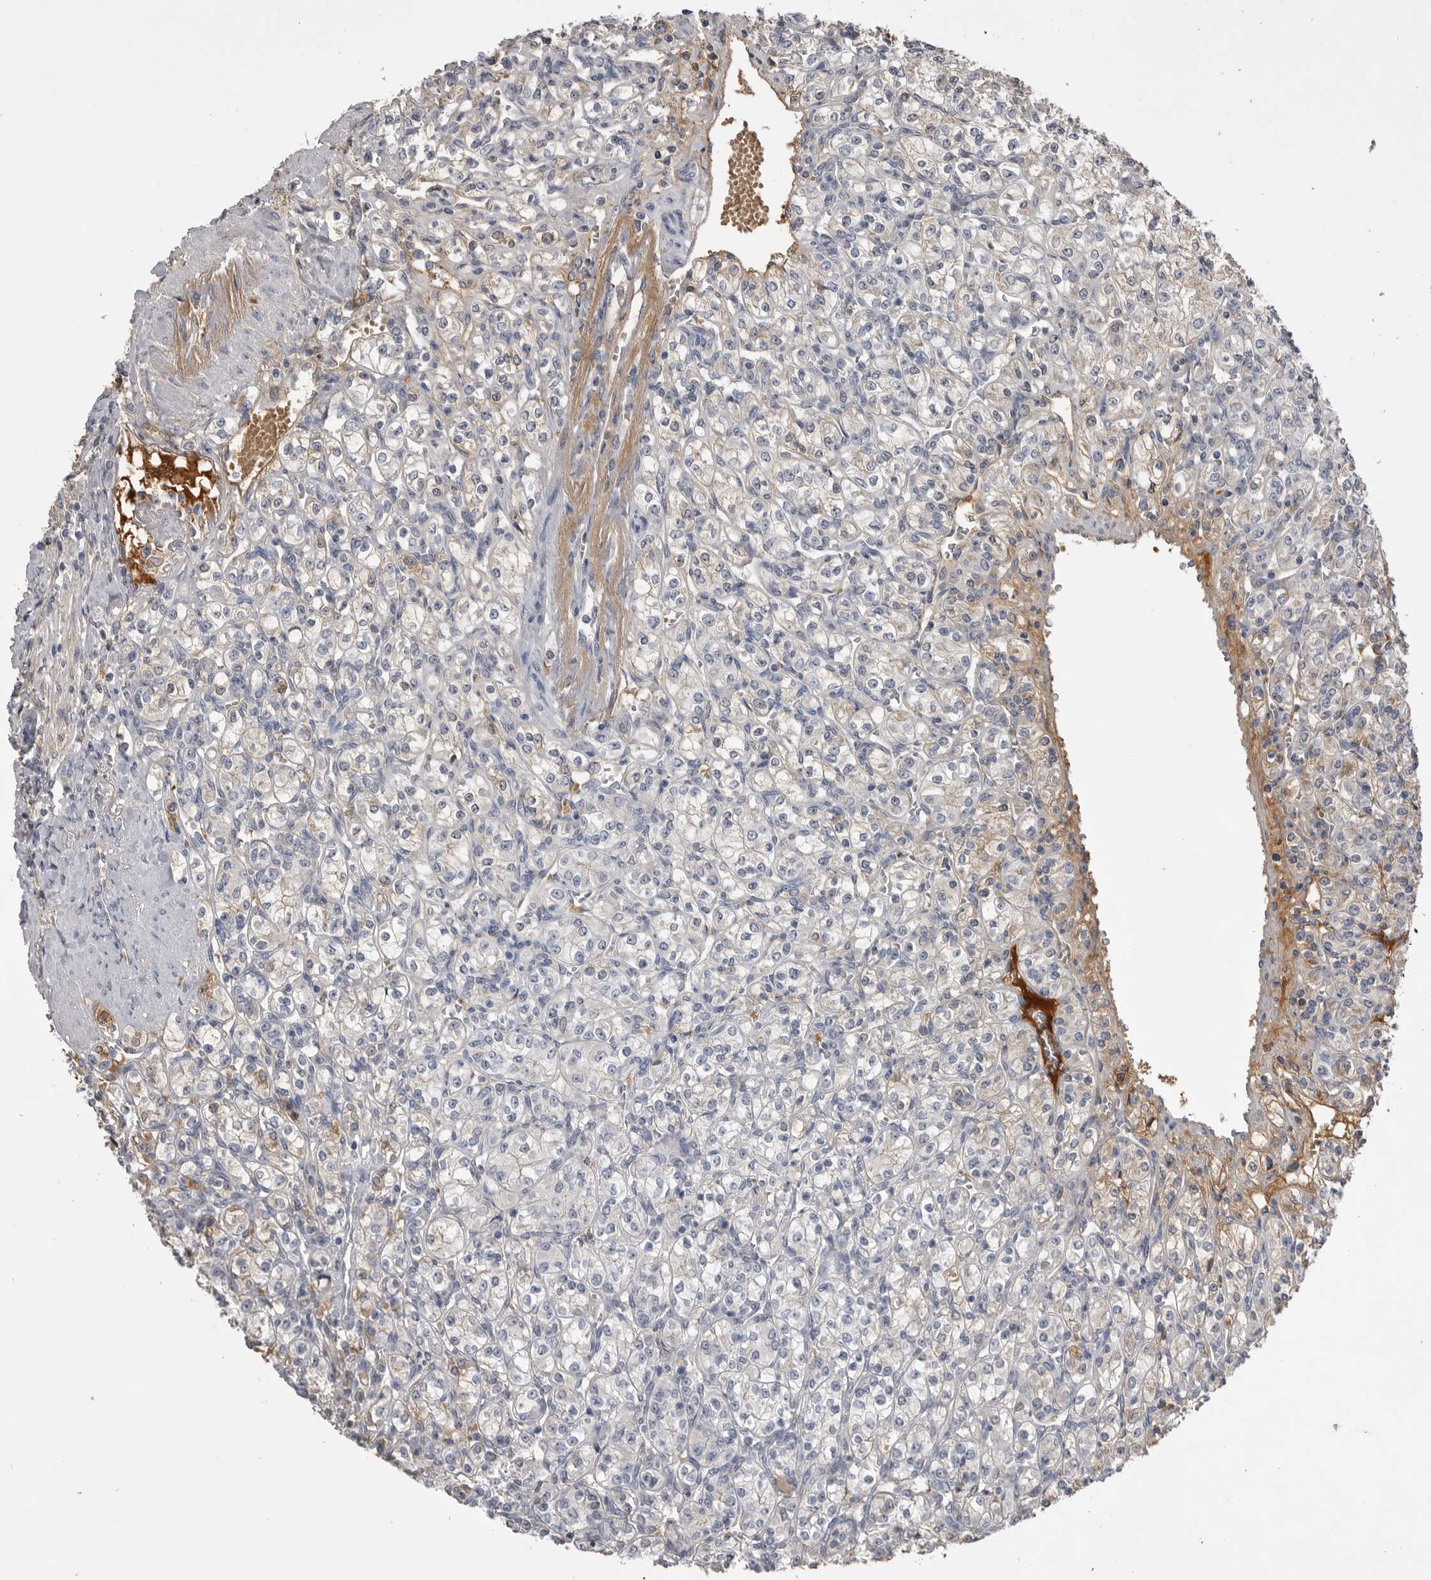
{"staining": {"intensity": "negative", "quantity": "none", "location": "none"}, "tissue": "renal cancer", "cell_type": "Tumor cells", "image_type": "cancer", "snomed": [{"axis": "morphology", "description": "Adenocarcinoma, NOS"}, {"axis": "topography", "description": "Kidney"}], "caption": "Immunohistochemistry image of neoplastic tissue: renal cancer (adenocarcinoma) stained with DAB displays no significant protein staining in tumor cells.", "gene": "AHSG", "patient": {"sex": "male", "age": 77}}